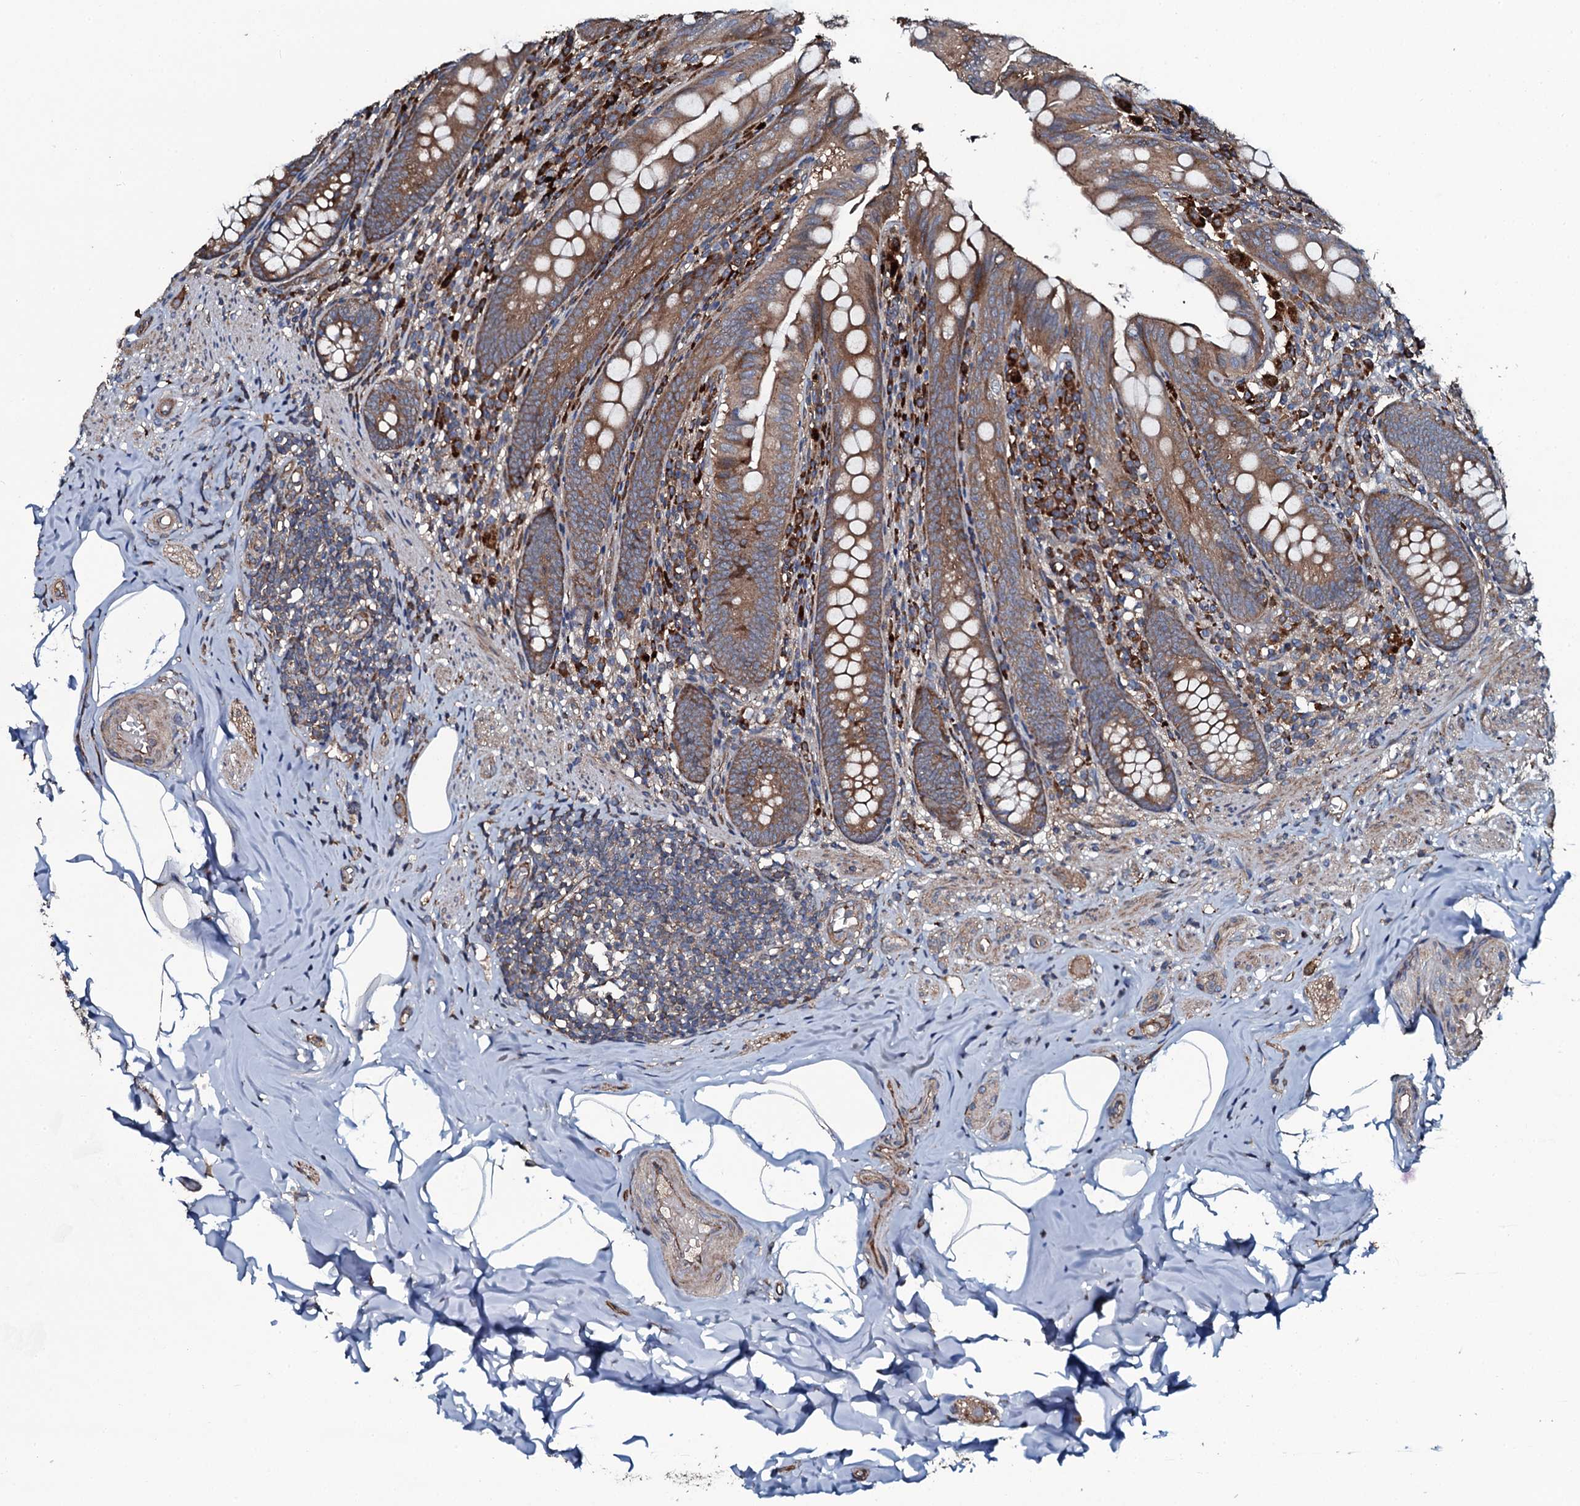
{"staining": {"intensity": "moderate", "quantity": ">75%", "location": "cytoplasmic/membranous"}, "tissue": "appendix", "cell_type": "Glandular cells", "image_type": "normal", "snomed": [{"axis": "morphology", "description": "Normal tissue, NOS"}, {"axis": "topography", "description": "Appendix"}], "caption": "A histopathology image of appendix stained for a protein demonstrates moderate cytoplasmic/membranous brown staining in glandular cells.", "gene": "USPL1", "patient": {"sex": "male", "age": 55}}